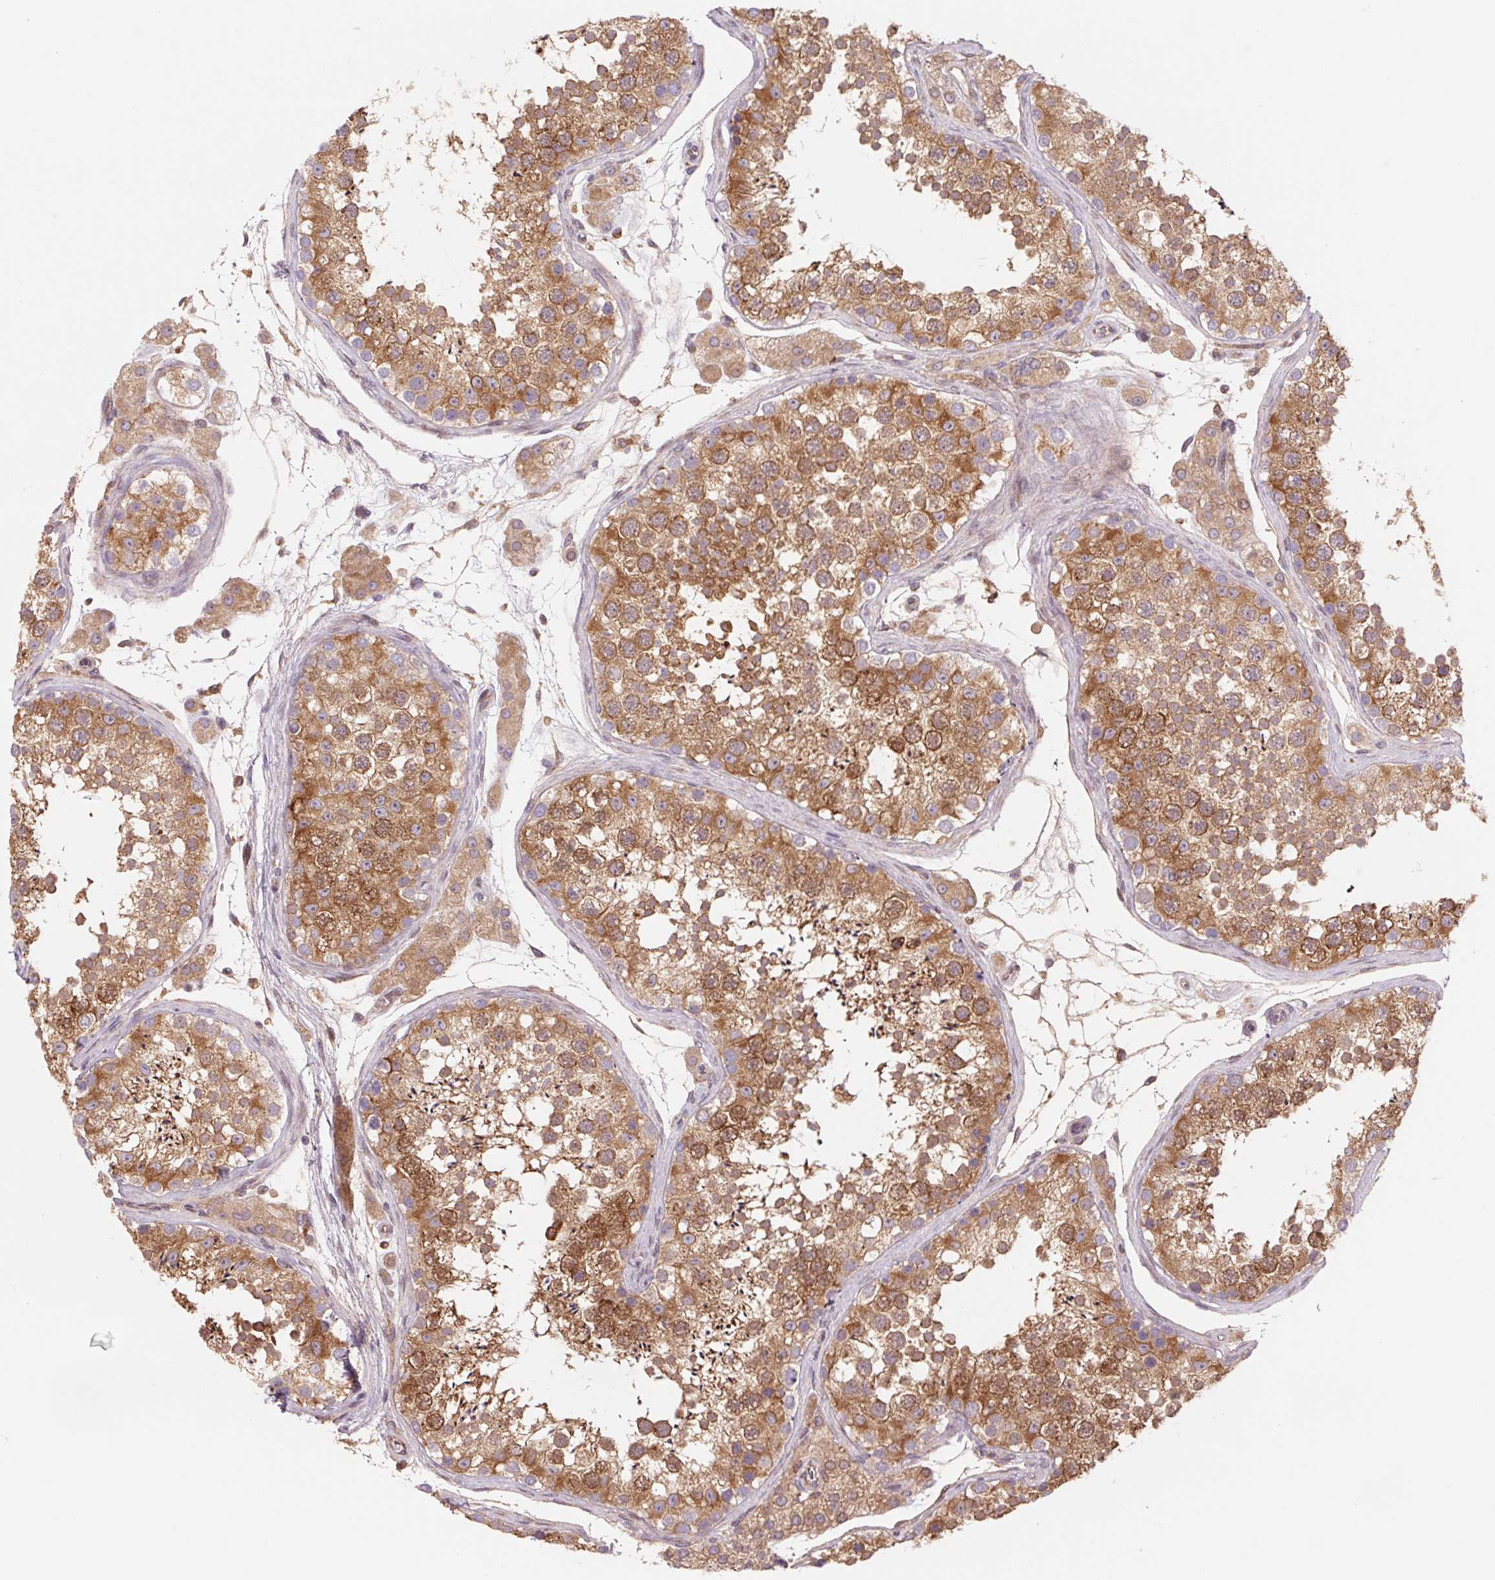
{"staining": {"intensity": "moderate", "quantity": ">75%", "location": "cytoplasmic/membranous,nuclear"}, "tissue": "testis", "cell_type": "Cells in seminiferous ducts", "image_type": "normal", "snomed": [{"axis": "morphology", "description": "Normal tissue, NOS"}, {"axis": "topography", "description": "Testis"}], "caption": "Testis was stained to show a protein in brown. There is medium levels of moderate cytoplasmic/membranous,nuclear positivity in about >75% of cells in seminiferous ducts. (IHC, brightfield microscopy, high magnification).", "gene": "KLHL20", "patient": {"sex": "male", "age": 41}}